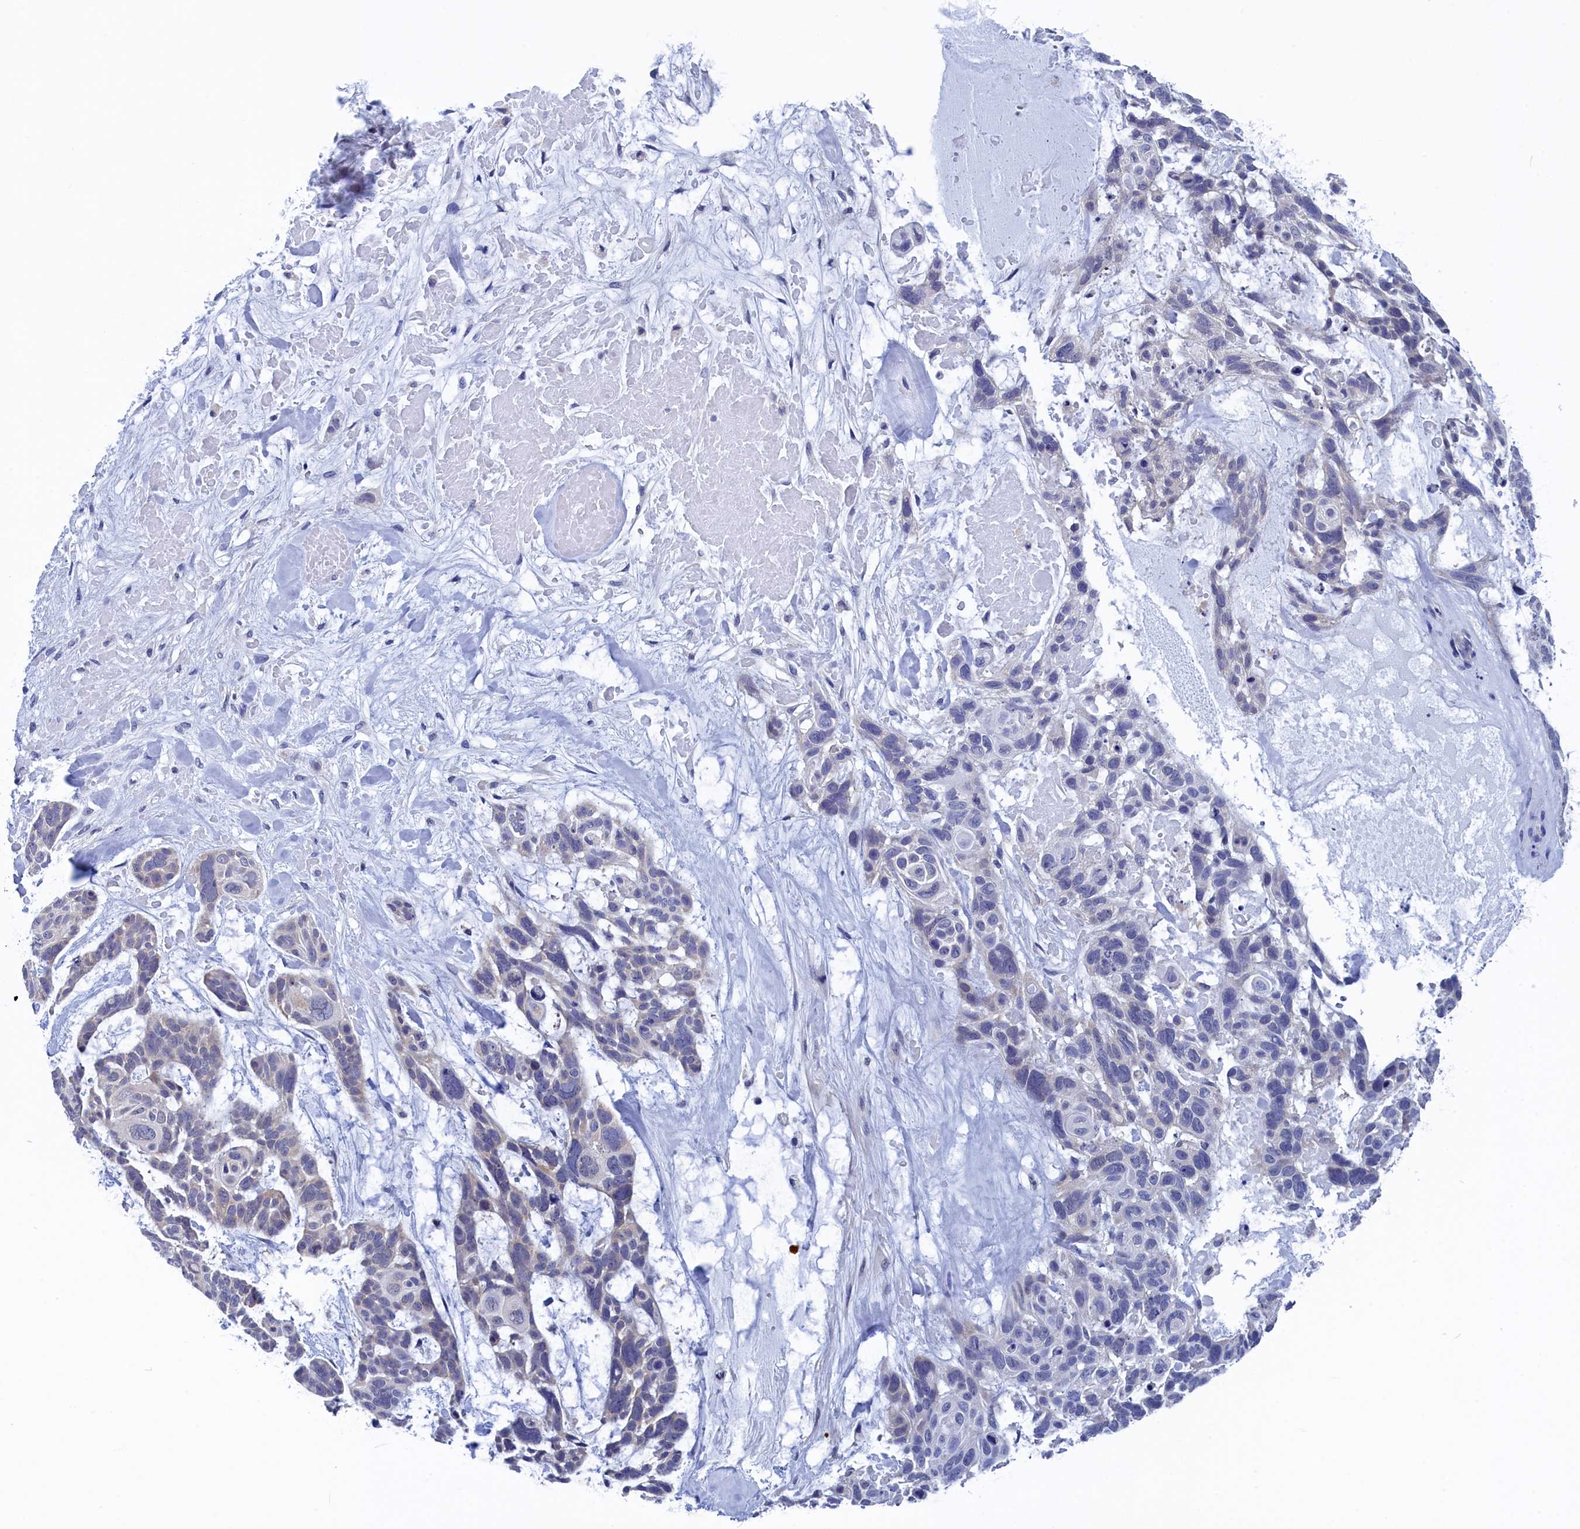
{"staining": {"intensity": "negative", "quantity": "none", "location": "none"}, "tissue": "skin cancer", "cell_type": "Tumor cells", "image_type": "cancer", "snomed": [{"axis": "morphology", "description": "Basal cell carcinoma"}, {"axis": "topography", "description": "Skin"}], "caption": "This is an immunohistochemistry (IHC) histopathology image of skin cancer (basal cell carcinoma). There is no positivity in tumor cells.", "gene": "PGP", "patient": {"sex": "male", "age": 88}}